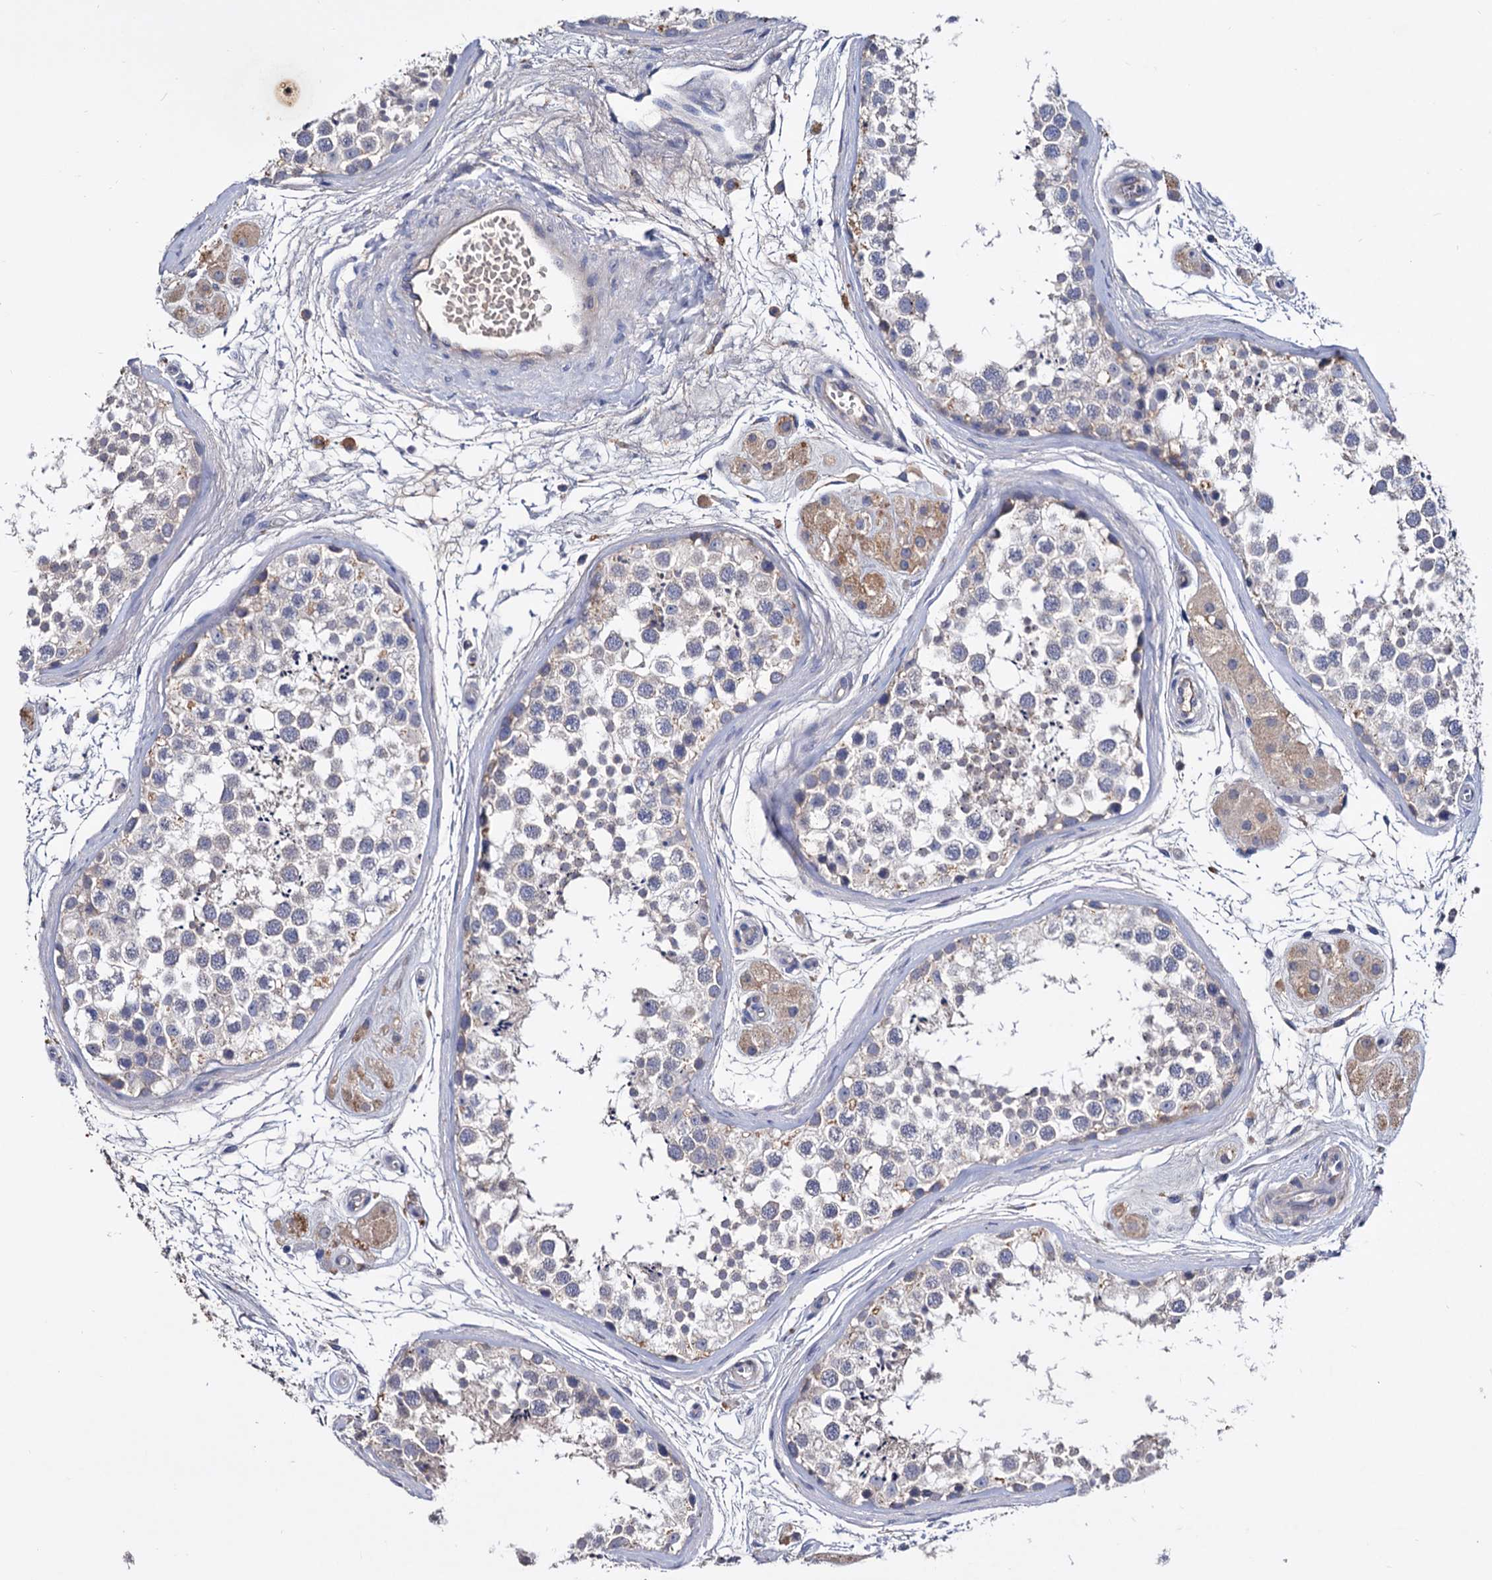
{"staining": {"intensity": "negative", "quantity": "none", "location": "none"}, "tissue": "testis", "cell_type": "Cells in seminiferous ducts", "image_type": "normal", "snomed": [{"axis": "morphology", "description": "Normal tissue, NOS"}, {"axis": "topography", "description": "Testis"}], "caption": "The micrograph demonstrates no staining of cells in seminiferous ducts in unremarkable testis.", "gene": "NPAS4", "patient": {"sex": "male", "age": 56}}